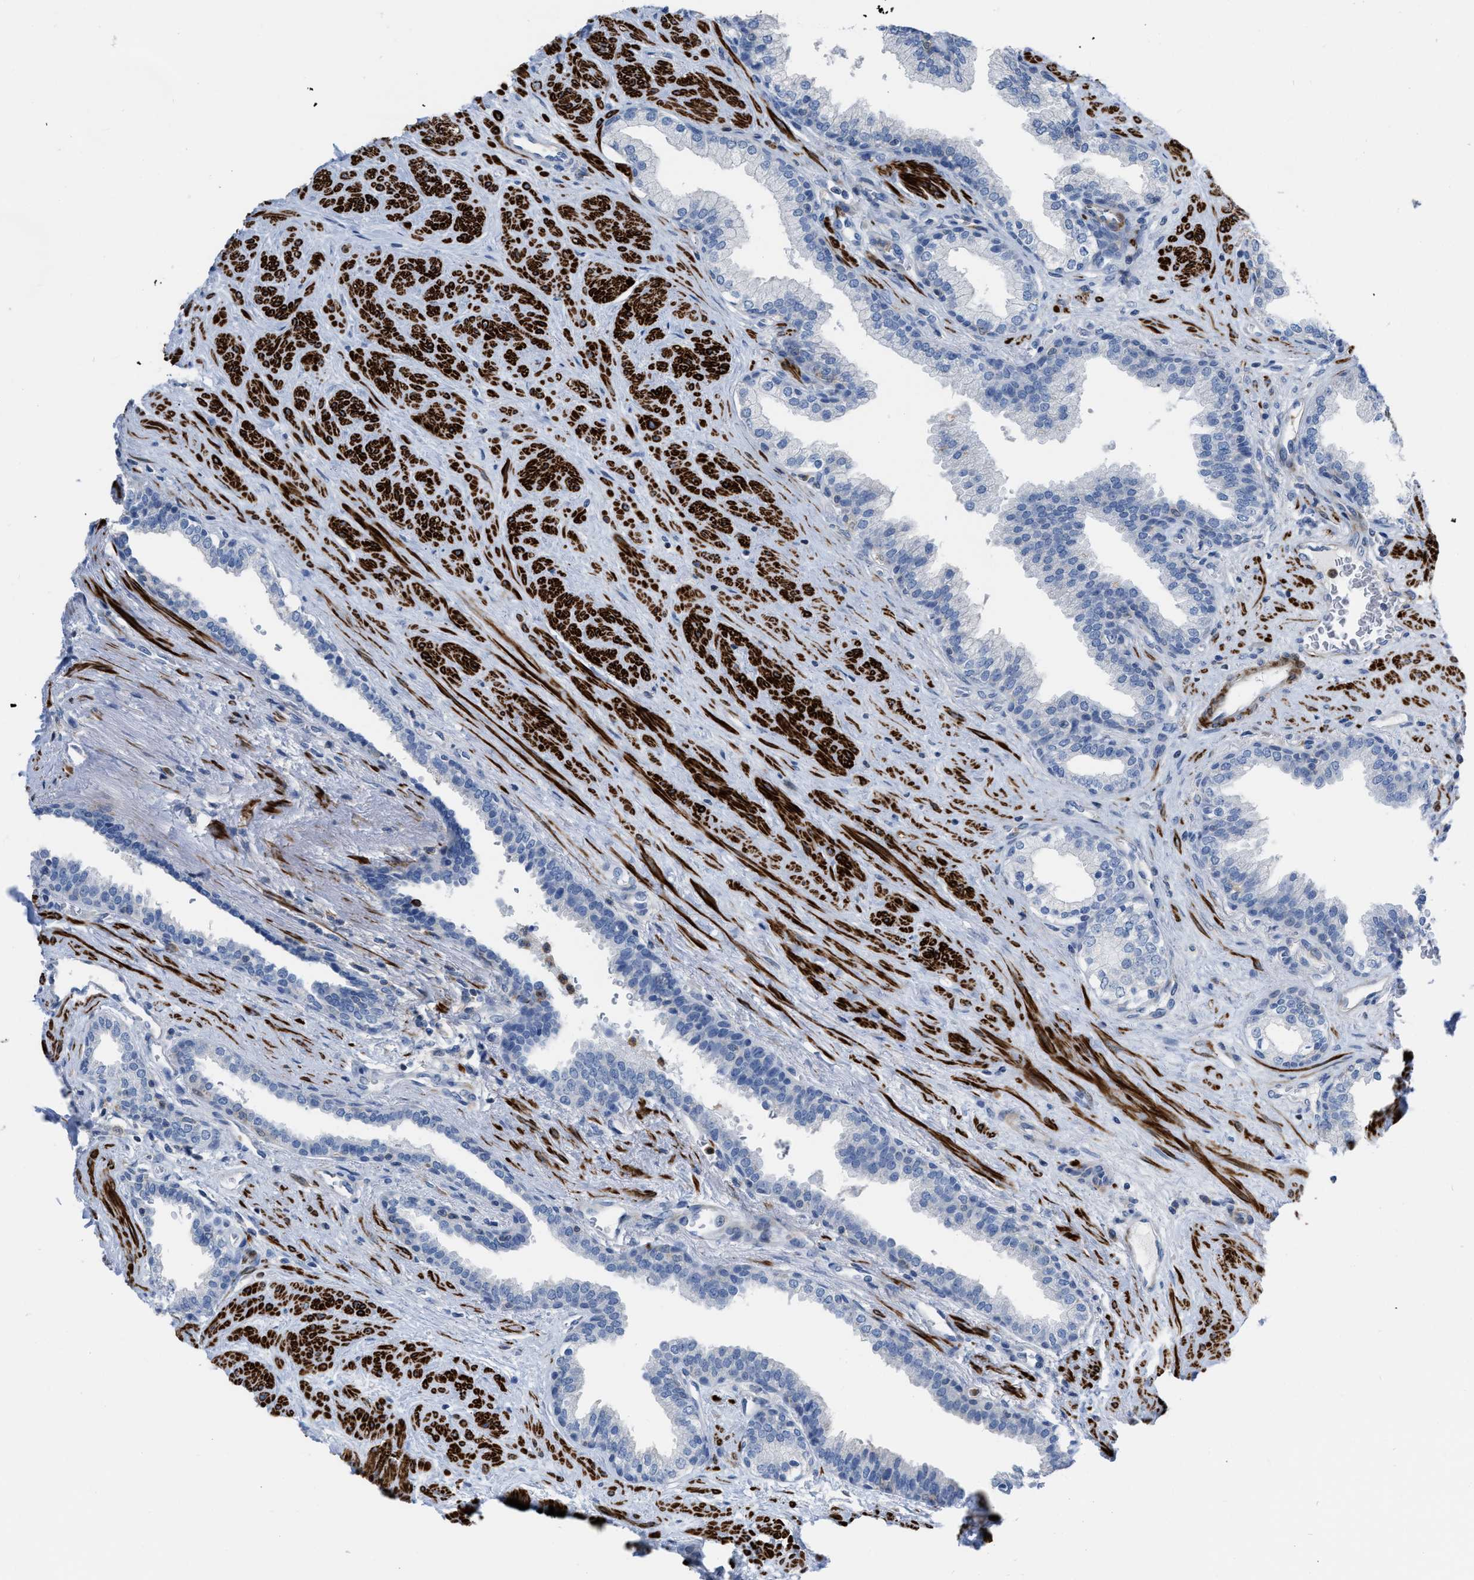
{"staining": {"intensity": "negative", "quantity": "none", "location": "none"}, "tissue": "prostate", "cell_type": "Glandular cells", "image_type": "normal", "snomed": [{"axis": "morphology", "description": "Normal tissue, NOS"}, {"axis": "topography", "description": "Prostate"}], "caption": "Unremarkable prostate was stained to show a protein in brown. There is no significant staining in glandular cells. (Stains: DAB (3,3'-diaminobenzidine) IHC with hematoxylin counter stain, Microscopy: brightfield microscopy at high magnification).", "gene": "PRMT2", "patient": {"sex": "male", "age": 51}}